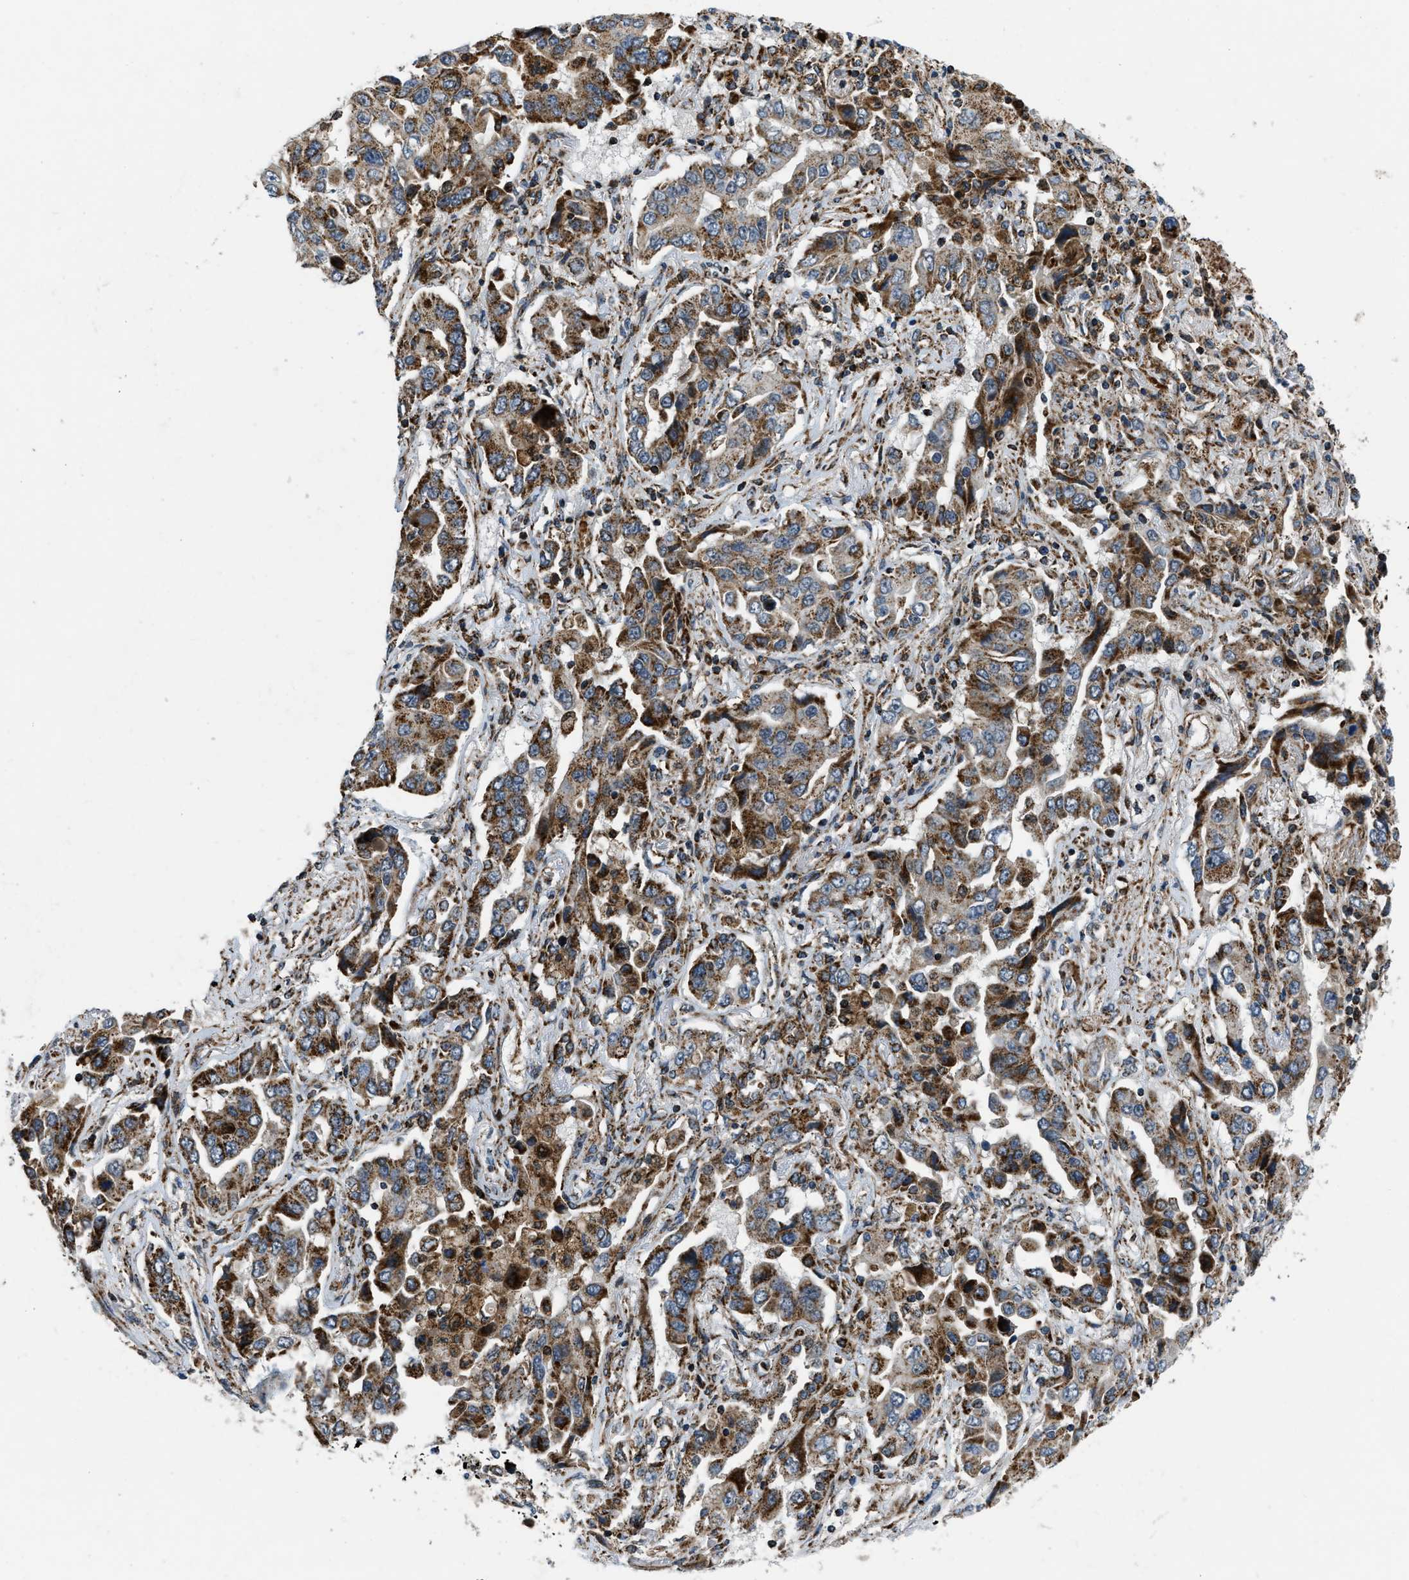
{"staining": {"intensity": "moderate", "quantity": ">75%", "location": "cytoplasmic/membranous"}, "tissue": "lung cancer", "cell_type": "Tumor cells", "image_type": "cancer", "snomed": [{"axis": "morphology", "description": "Adenocarcinoma, NOS"}, {"axis": "topography", "description": "Lung"}], "caption": "Protein staining of adenocarcinoma (lung) tissue exhibits moderate cytoplasmic/membranous expression in about >75% of tumor cells.", "gene": "GSDME", "patient": {"sex": "female", "age": 65}}